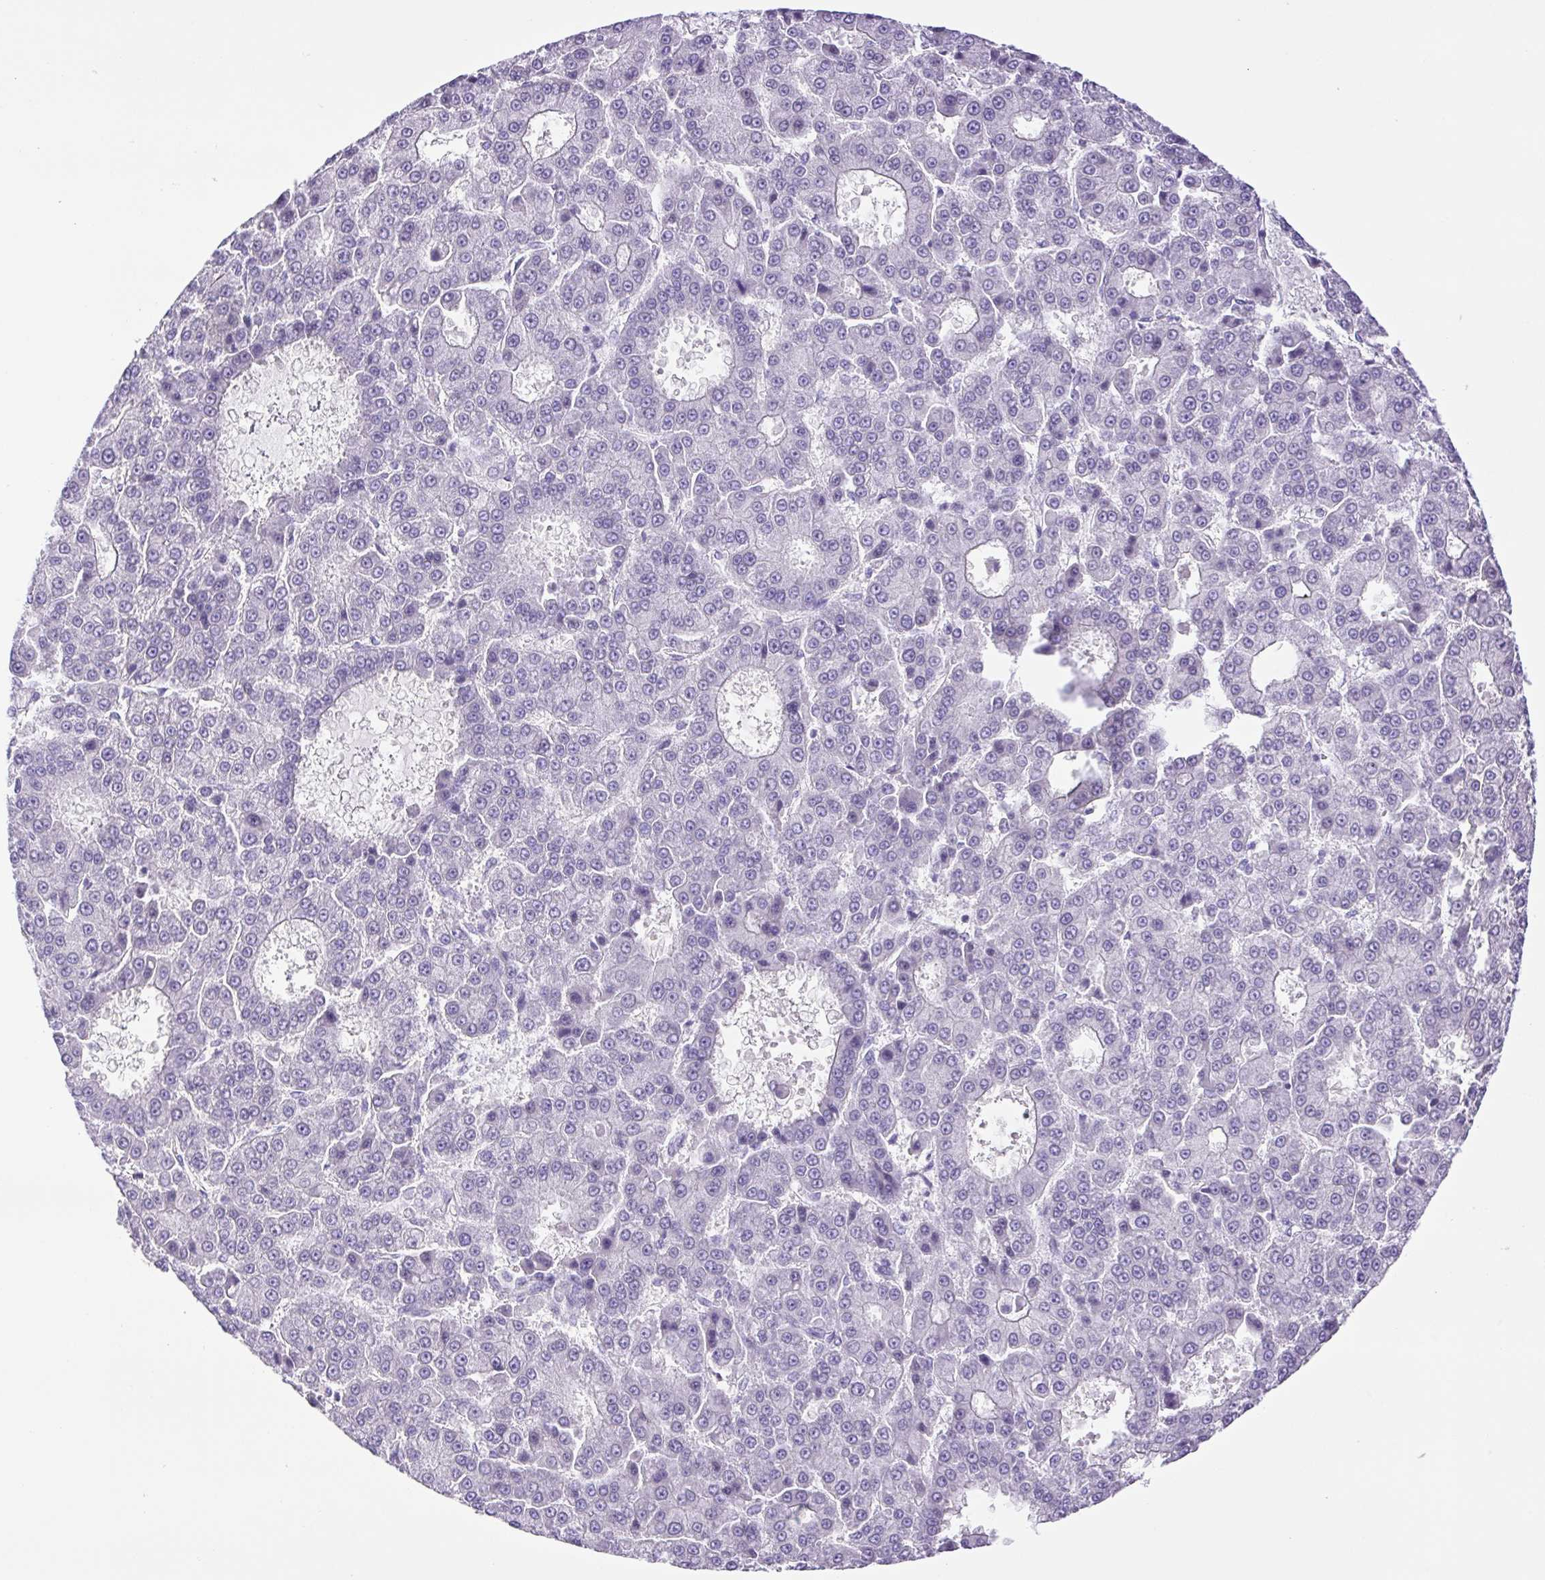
{"staining": {"intensity": "negative", "quantity": "none", "location": "none"}, "tissue": "liver cancer", "cell_type": "Tumor cells", "image_type": "cancer", "snomed": [{"axis": "morphology", "description": "Carcinoma, Hepatocellular, NOS"}, {"axis": "topography", "description": "Liver"}], "caption": "Tumor cells are negative for brown protein staining in liver cancer.", "gene": "CDSN", "patient": {"sex": "male", "age": 70}}